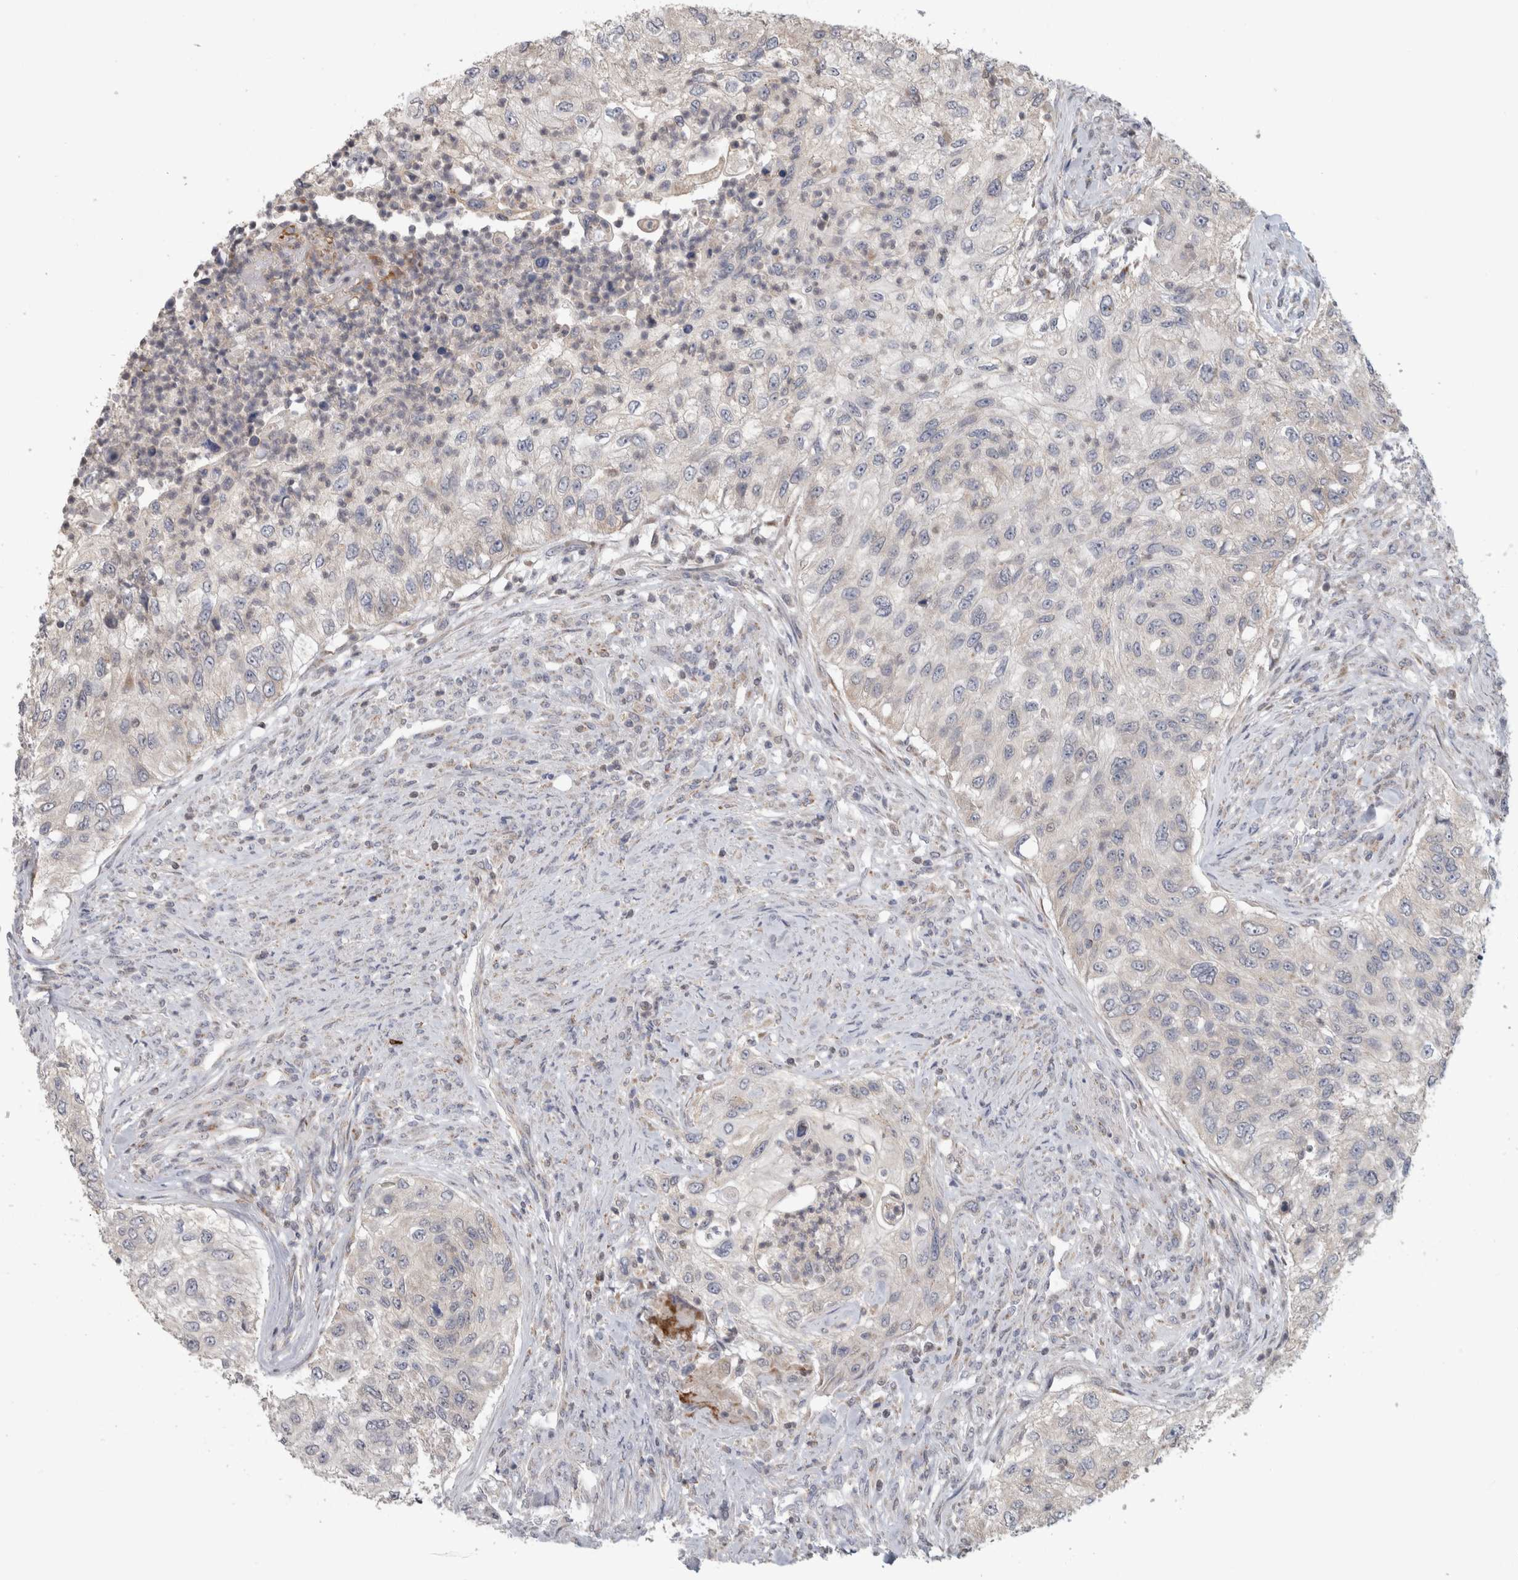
{"staining": {"intensity": "negative", "quantity": "none", "location": "none"}, "tissue": "urothelial cancer", "cell_type": "Tumor cells", "image_type": "cancer", "snomed": [{"axis": "morphology", "description": "Urothelial carcinoma, High grade"}, {"axis": "topography", "description": "Urinary bladder"}], "caption": "Immunohistochemistry (IHC) of human urothelial cancer exhibits no staining in tumor cells.", "gene": "RAB18", "patient": {"sex": "female", "age": 60}}